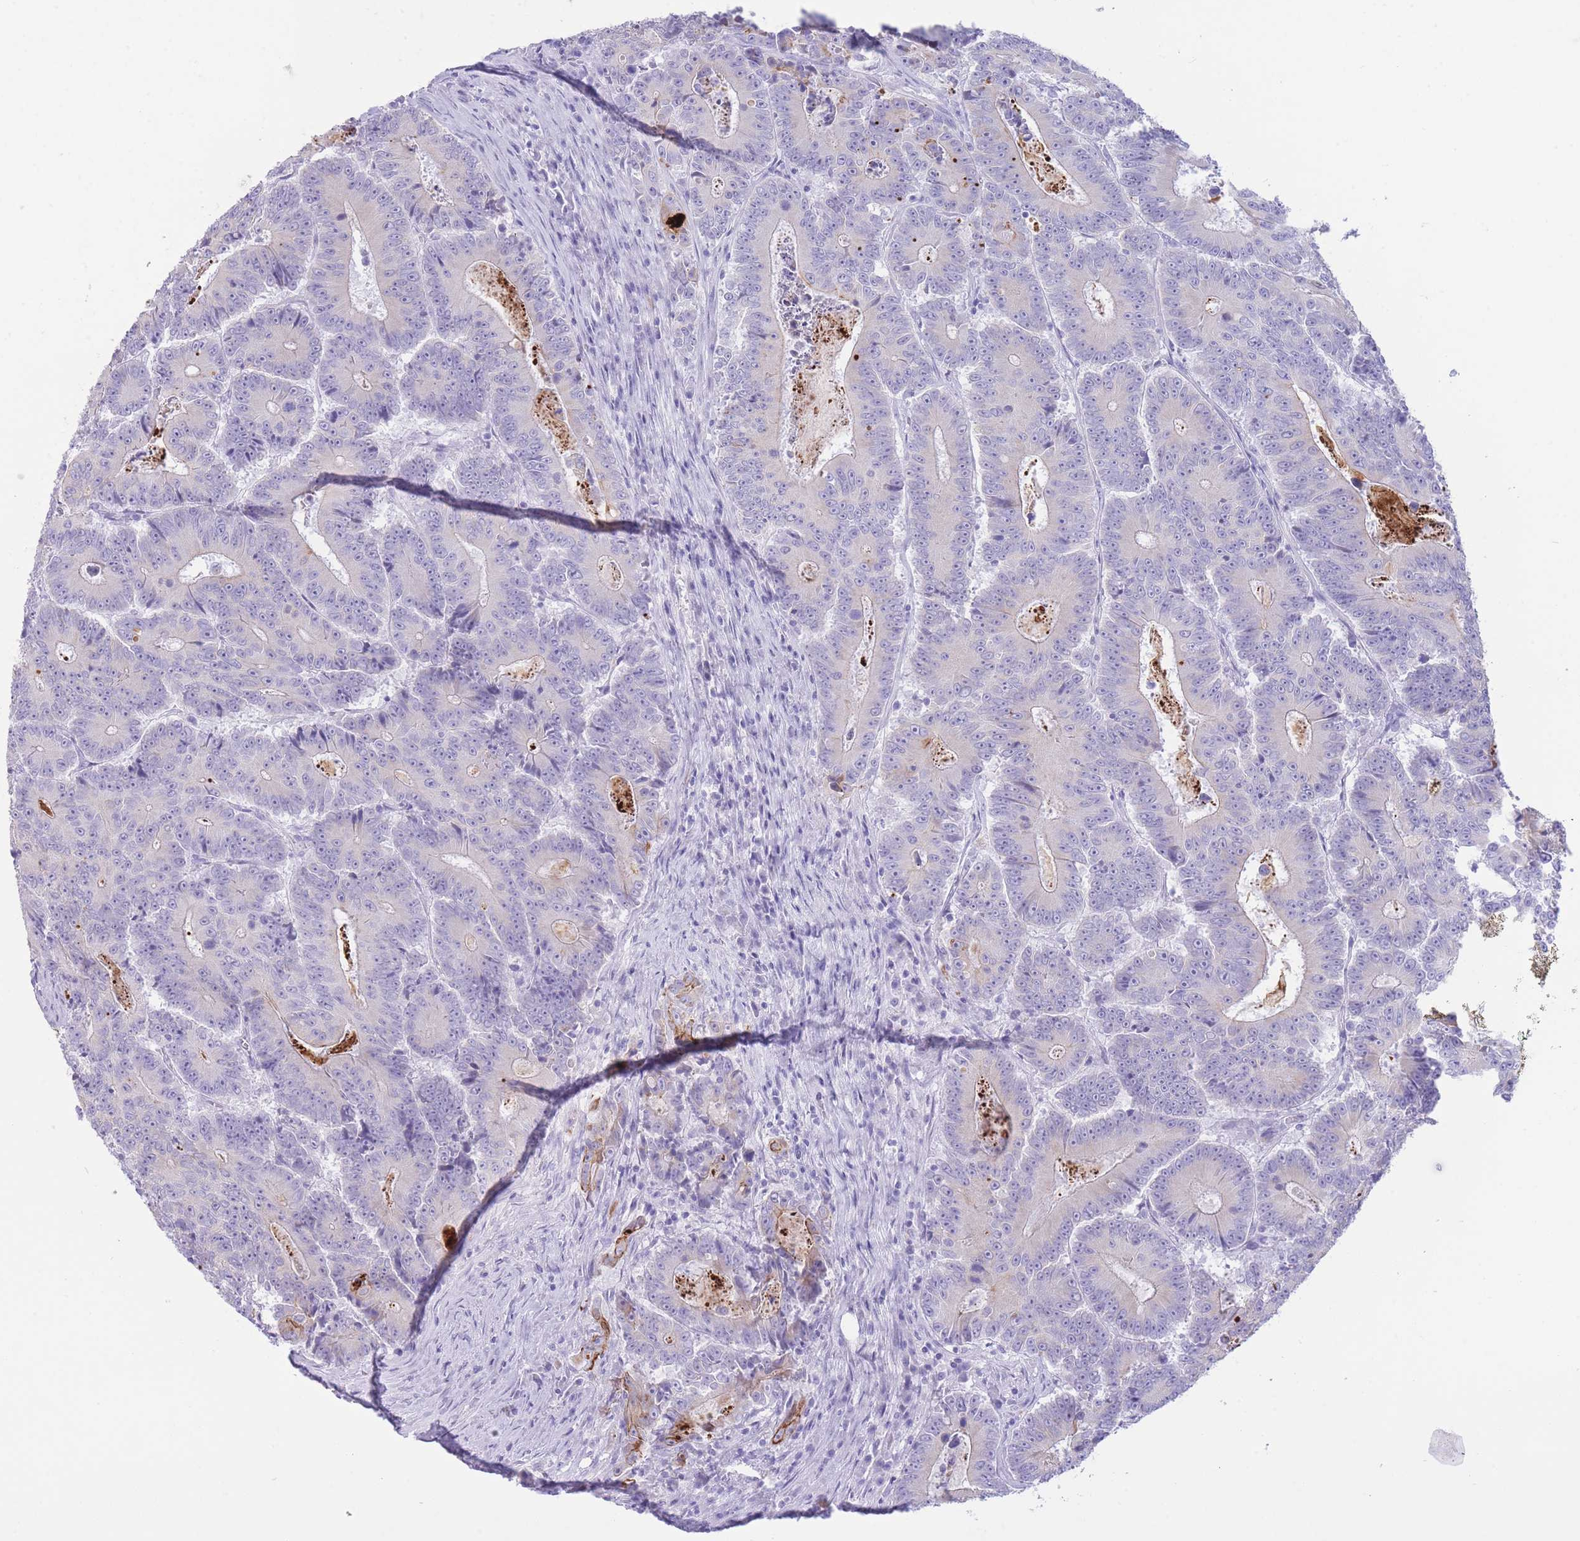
{"staining": {"intensity": "negative", "quantity": "none", "location": "none"}, "tissue": "colorectal cancer", "cell_type": "Tumor cells", "image_type": "cancer", "snomed": [{"axis": "morphology", "description": "Adenocarcinoma, NOS"}, {"axis": "topography", "description": "Colon"}], "caption": "Adenocarcinoma (colorectal) was stained to show a protein in brown. There is no significant expression in tumor cells.", "gene": "VWA8", "patient": {"sex": "male", "age": 83}}